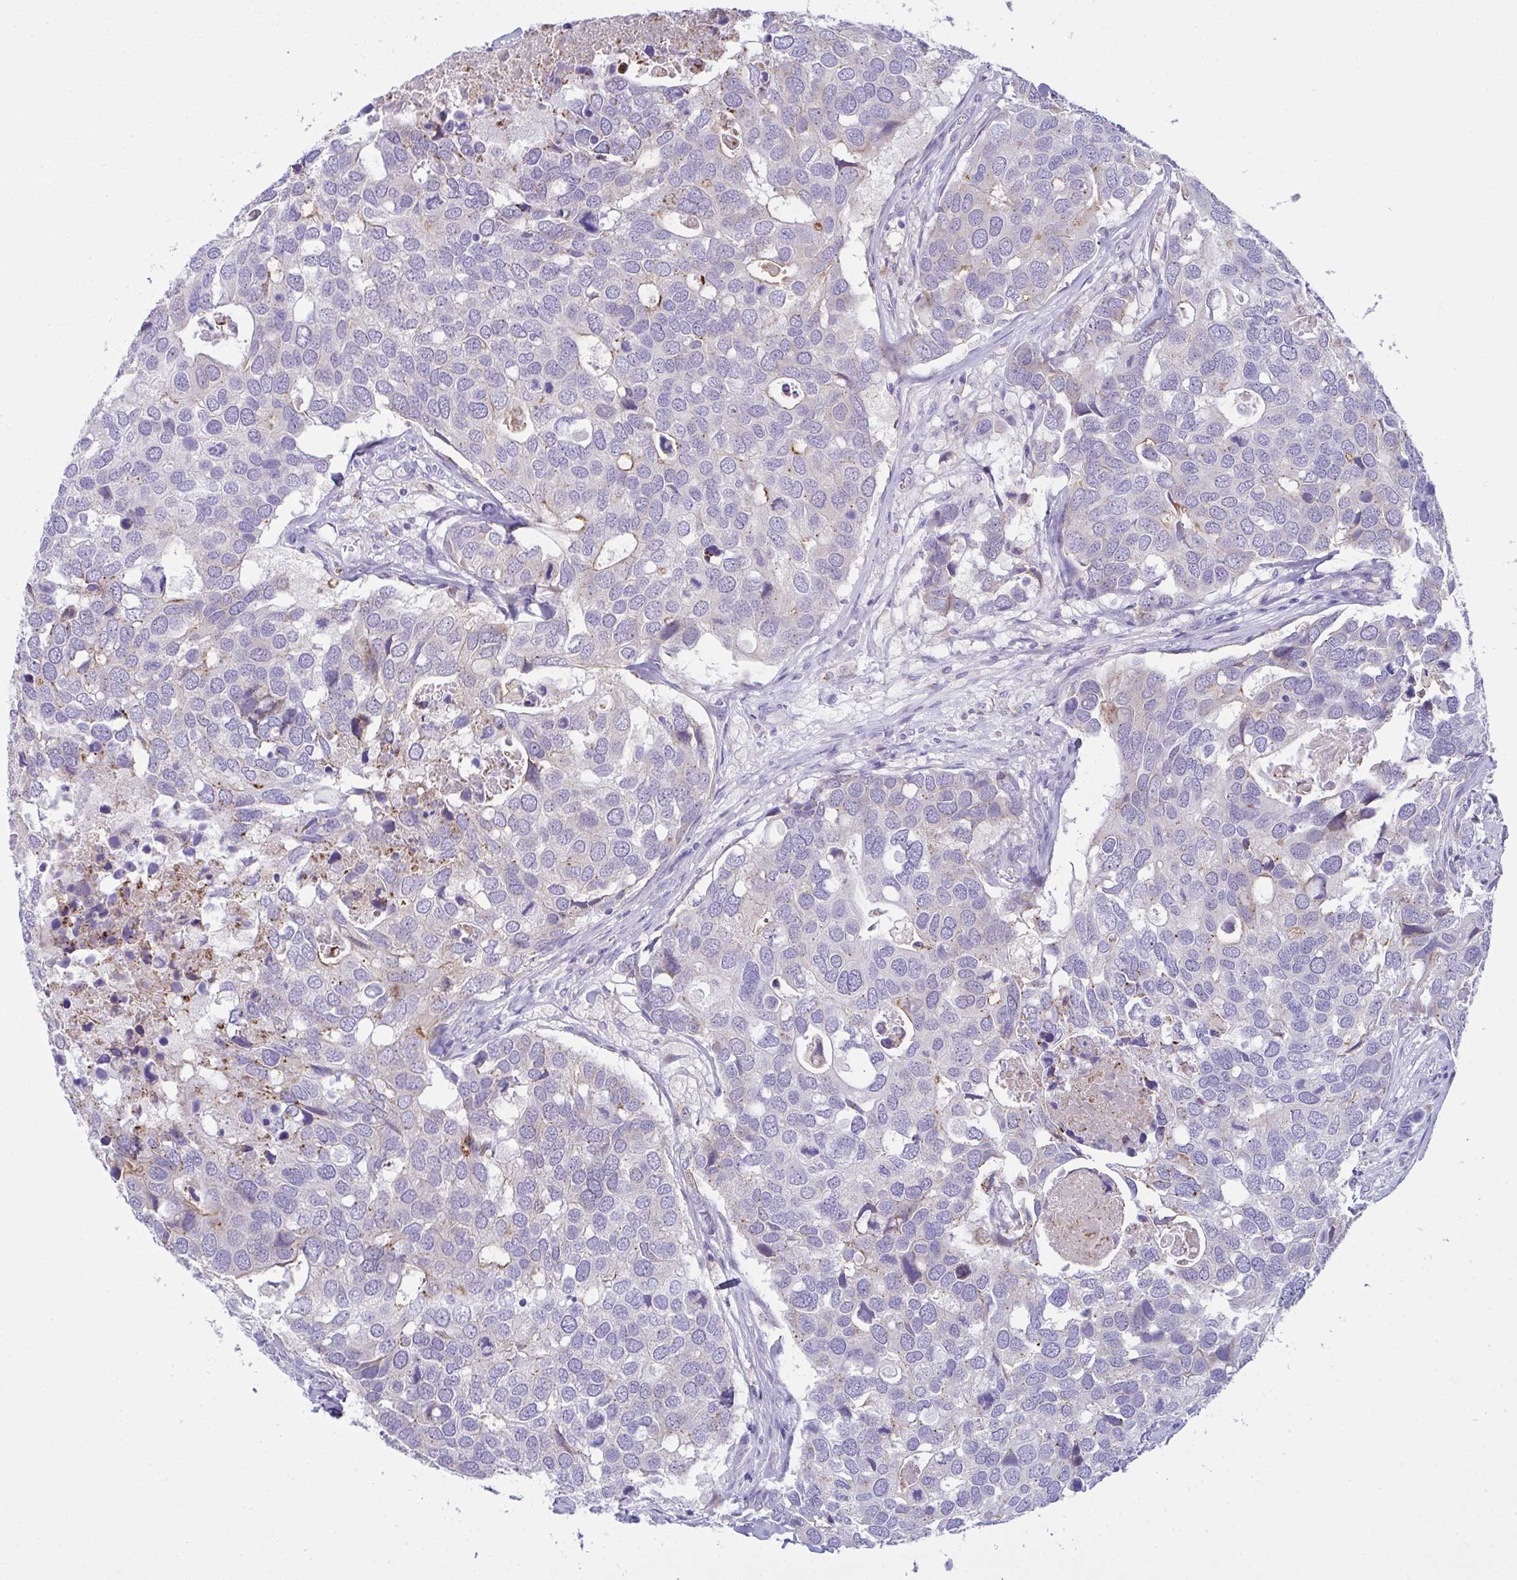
{"staining": {"intensity": "negative", "quantity": "none", "location": "none"}, "tissue": "breast cancer", "cell_type": "Tumor cells", "image_type": "cancer", "snomed": [{"axis": "morphology", "description": "Duct carcinoma"}, {"axis": "topography", "description": "Breast"}], "caption": "The IHC photomicrograph has no significant positivity in tumor cells of infiltrating ductal carcinoma (breast) tissue.", "gene": "RGPD5", "patient": {"sex": "female", "age": 83}}